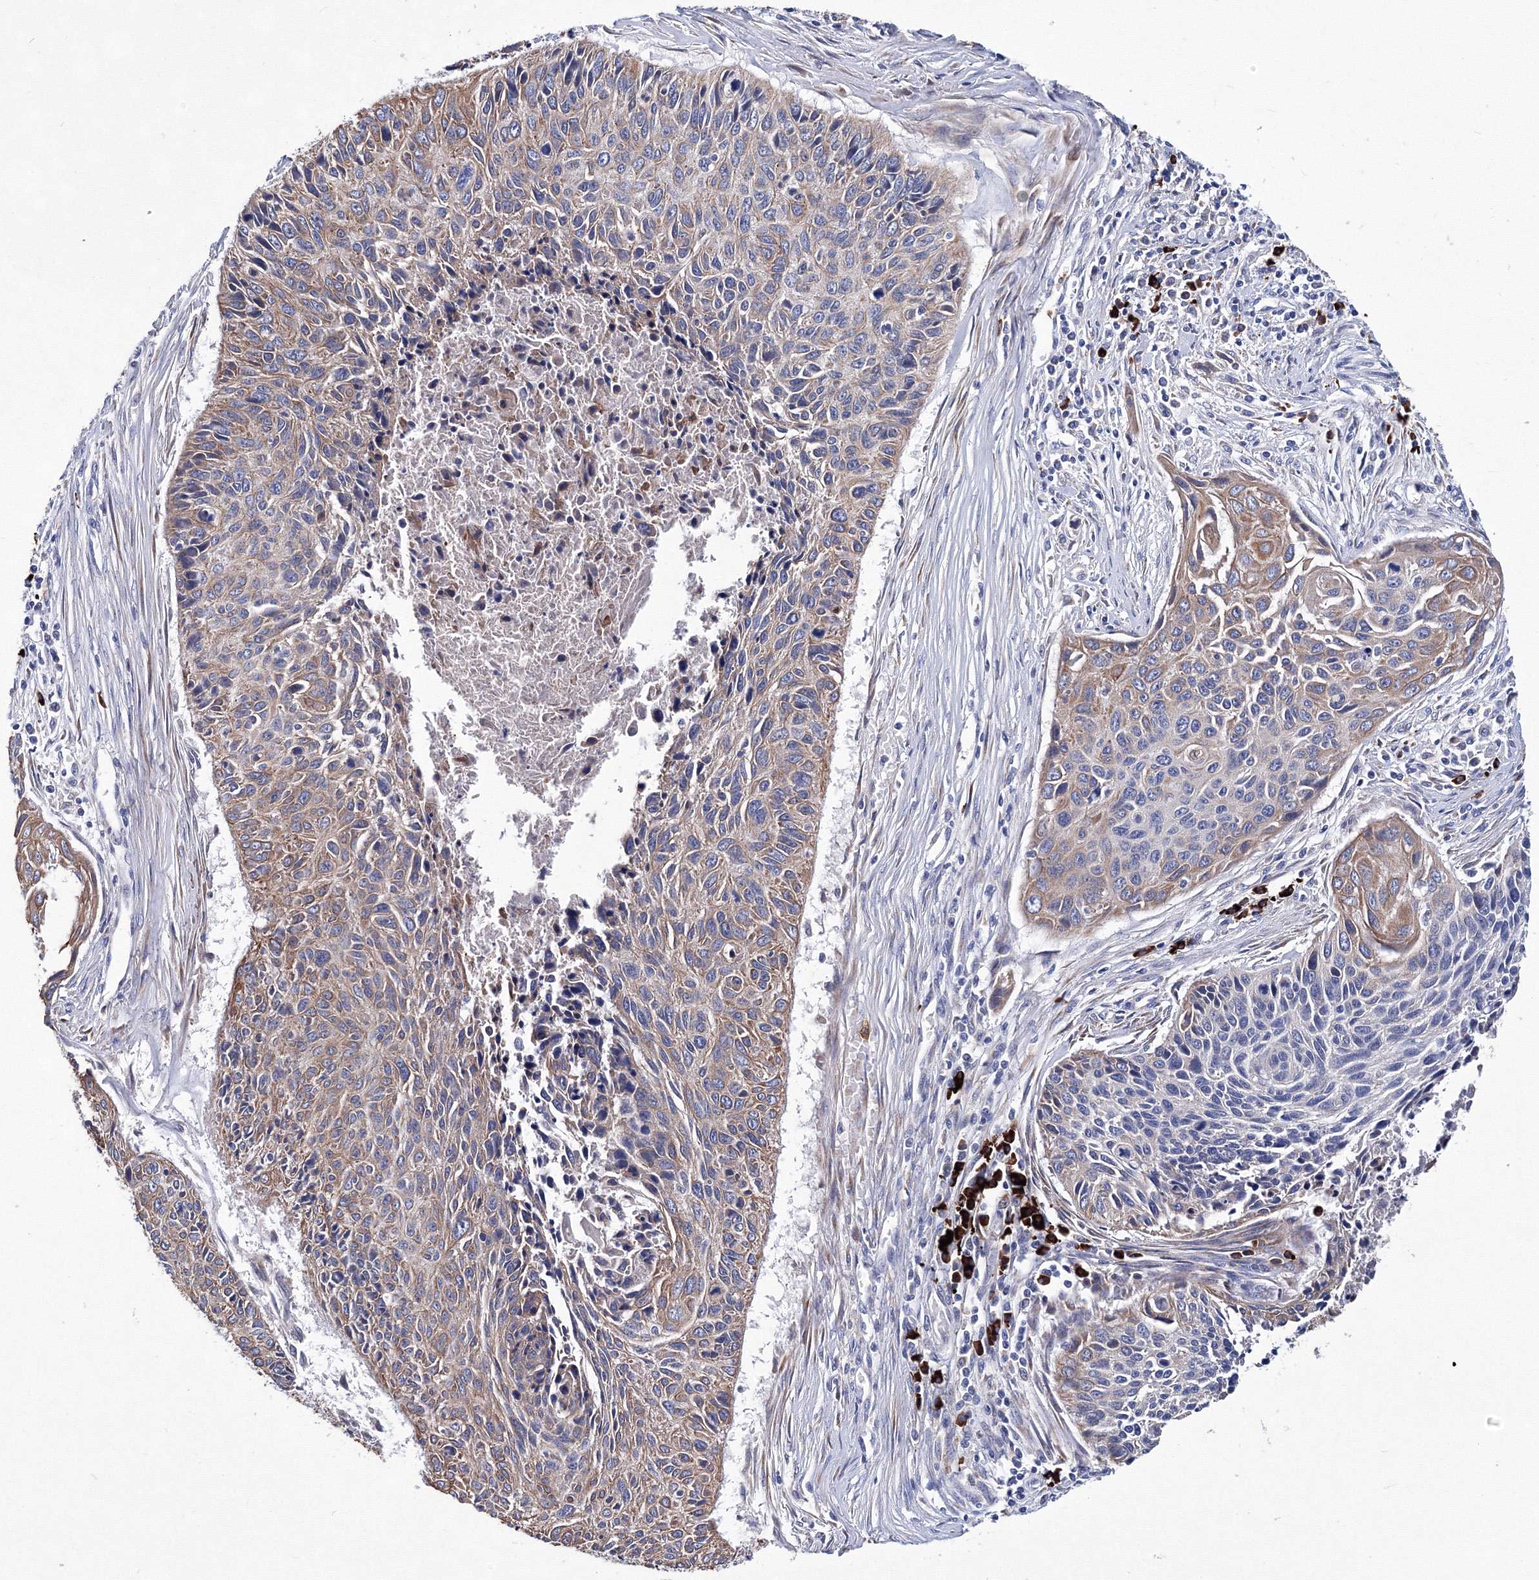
{"staining": {"intensity": "moderate", "quantity": ">75%", "location": "cytoplasmic/membranous"}, "tissue": "cervical cancer", "cell_type": "Tumor cells", "image_type": "cancer", "snomed": [{"axis": "morphology", "description": "Squamous cell carcinoma, NOS"}, {"axis": "topography", "description": "Cervix"}], "caption": "A micrograph of human cervical cancer stained for a protein reveals moderate cytoplasmic/membranous brown staining in tumor cells.", "gene": "TRPM2", "patient": {"sex": "female", "age": 55}}